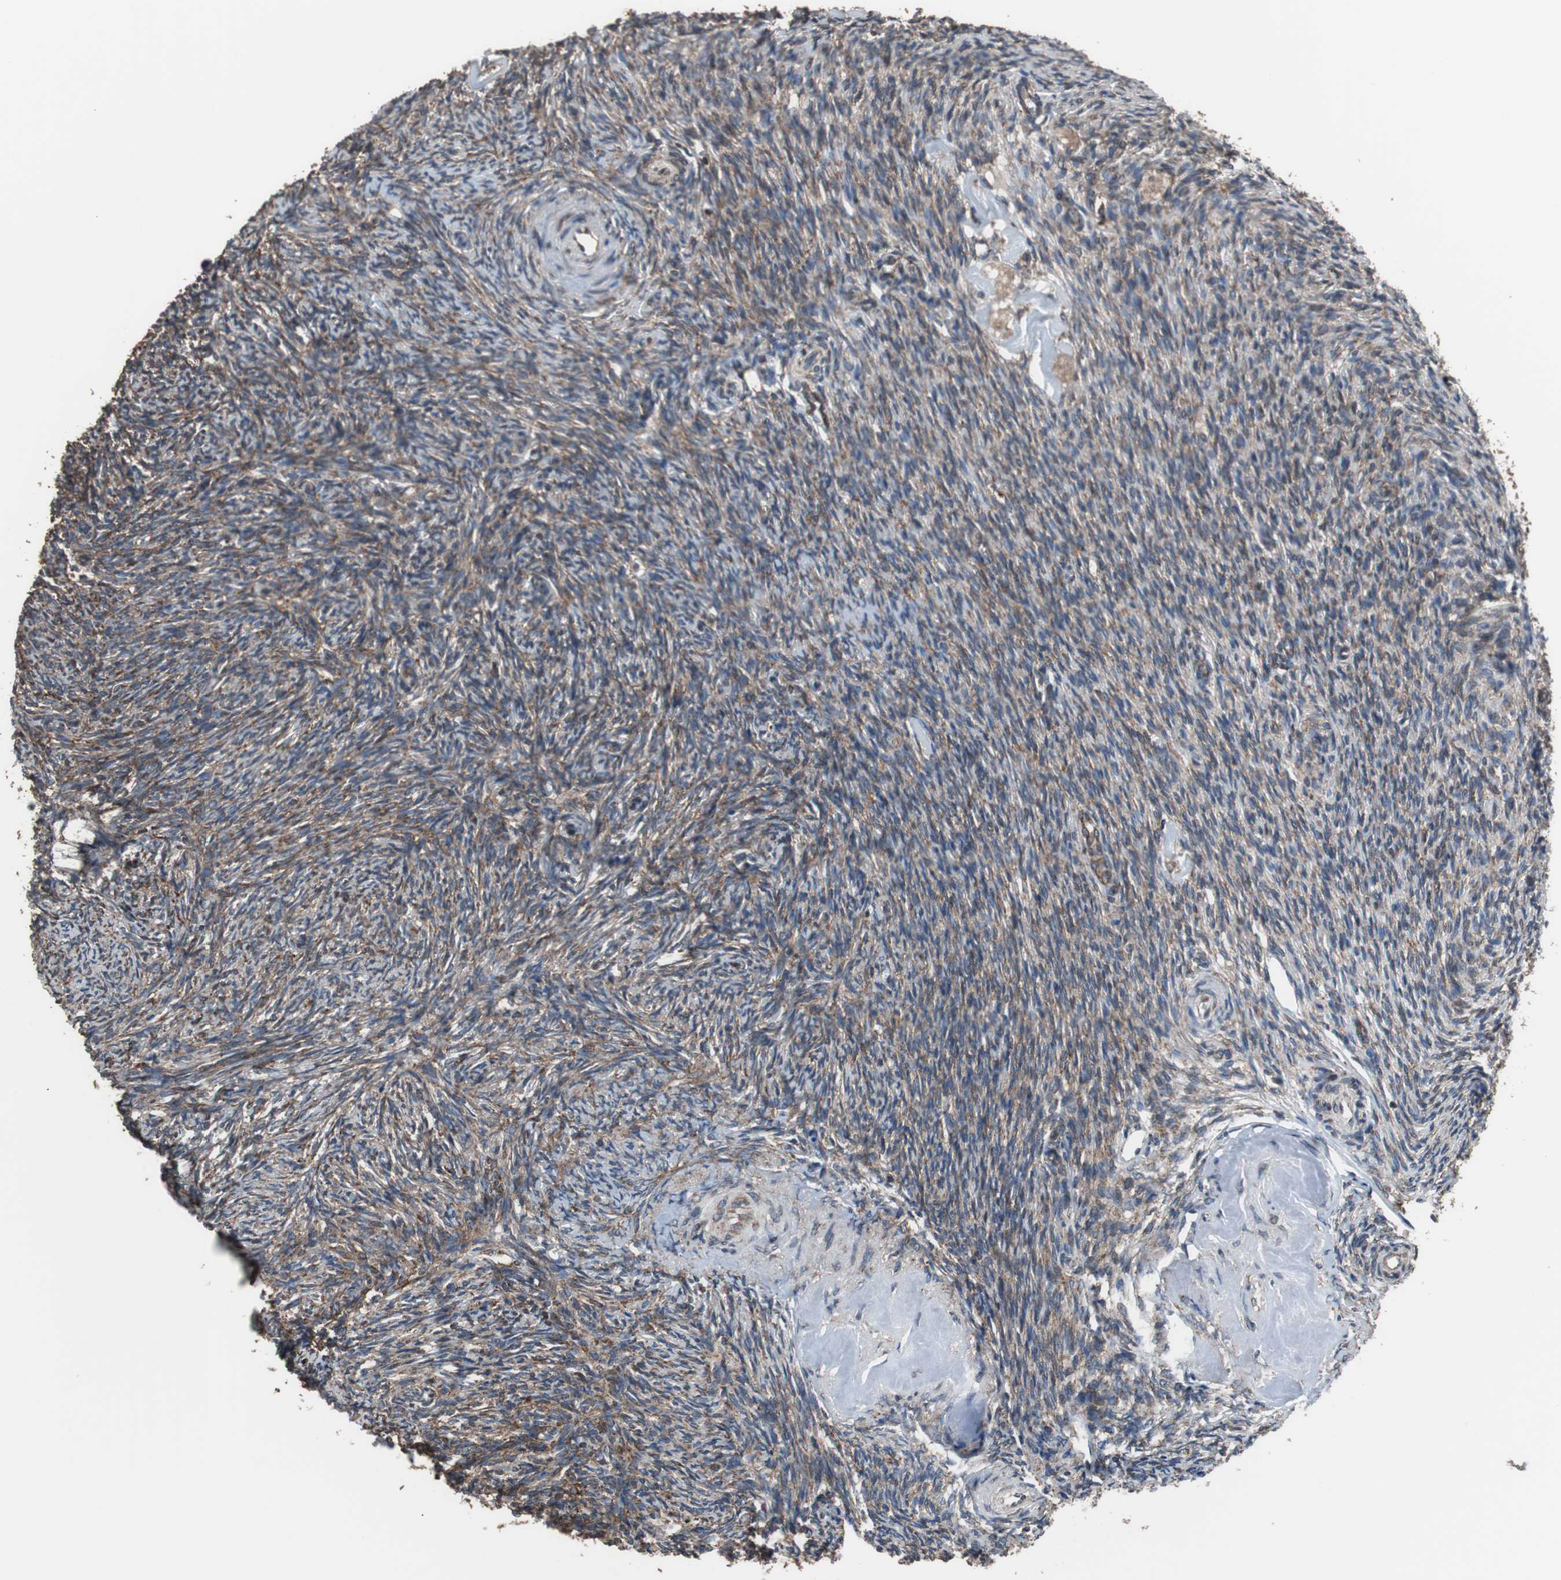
{"staining": {"intensity": "moderate", "quantity": "25%-75%", "location": "cytoplasmic/membranous"}, "tissue": "ovary", "cell_type": "Ovarian stroma cells", "image_type": "normal", "snomed": [{"axis": "morphology", "description": "Normal tissue, NOS"}, {"axis": "topography", "description": "Ovary"}], "caption": "This micrograph demonstrates immunohistochemistry staining of benign ovary, with medium moderate cytoplasmic/membranous positivity in approximately 25%-75% of ovarian stroma cells.", "gene": "USP10", "patient": {"sex": "female", "age": 60}}